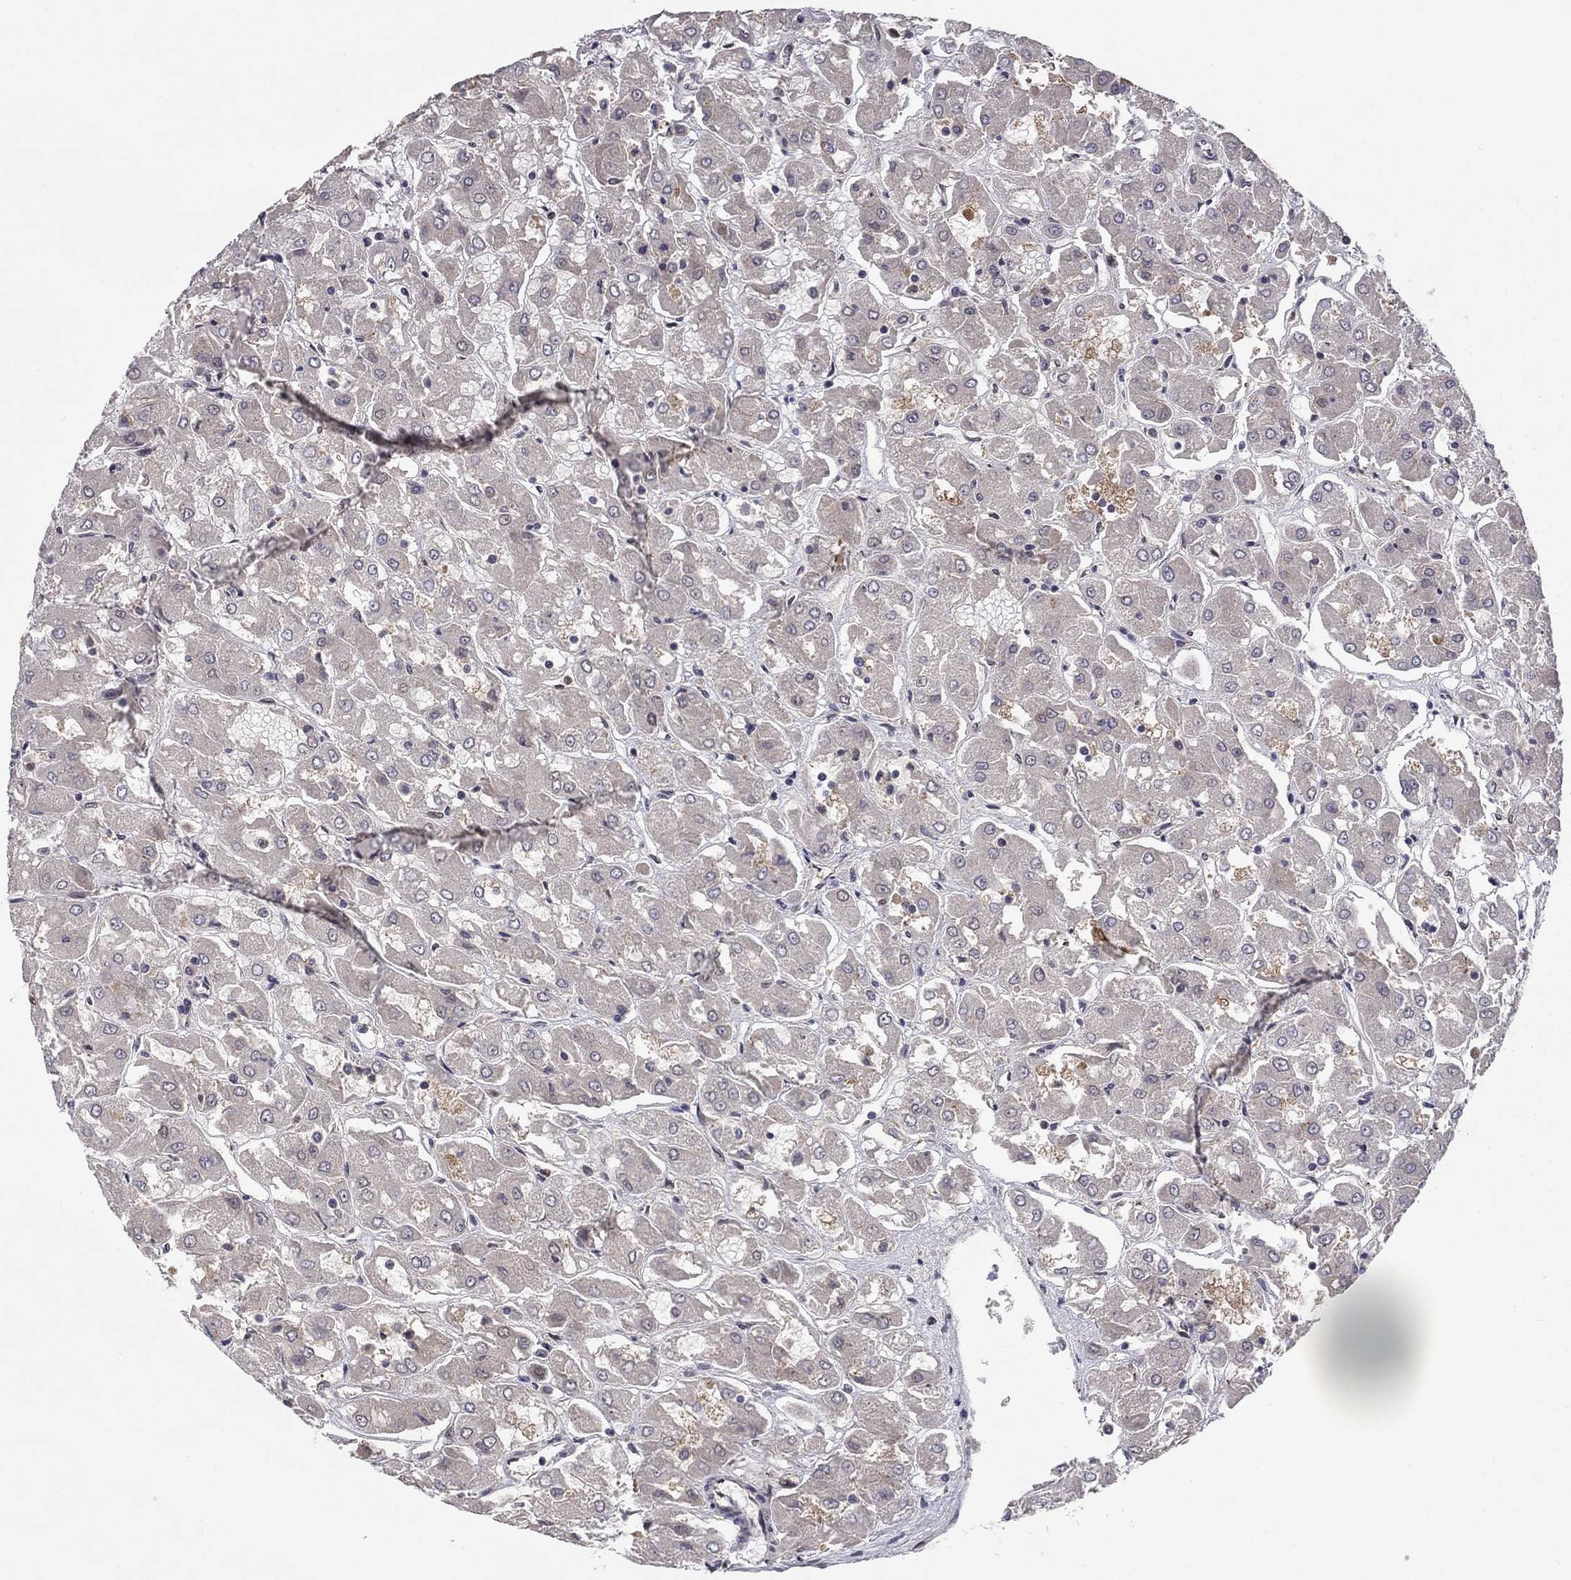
{"staining": {"intensity": "negative", "quantity": "none", "location": "none"}, "tissue": "renal cancer", "cell_type": "Tumor cells", "image_type": "cancer", "snomed": [{"axis": "morphology", "description": "Adenocarcinoma, NOS"}, {"axis": "topography", "description": "Kidney"}], "caption": "Histopathology image shows no significant protein positivity in tumor cells of renal adenocarcinoma.", "gene": "DUSP7", "patient": {"sex": "male", "age": 72}}